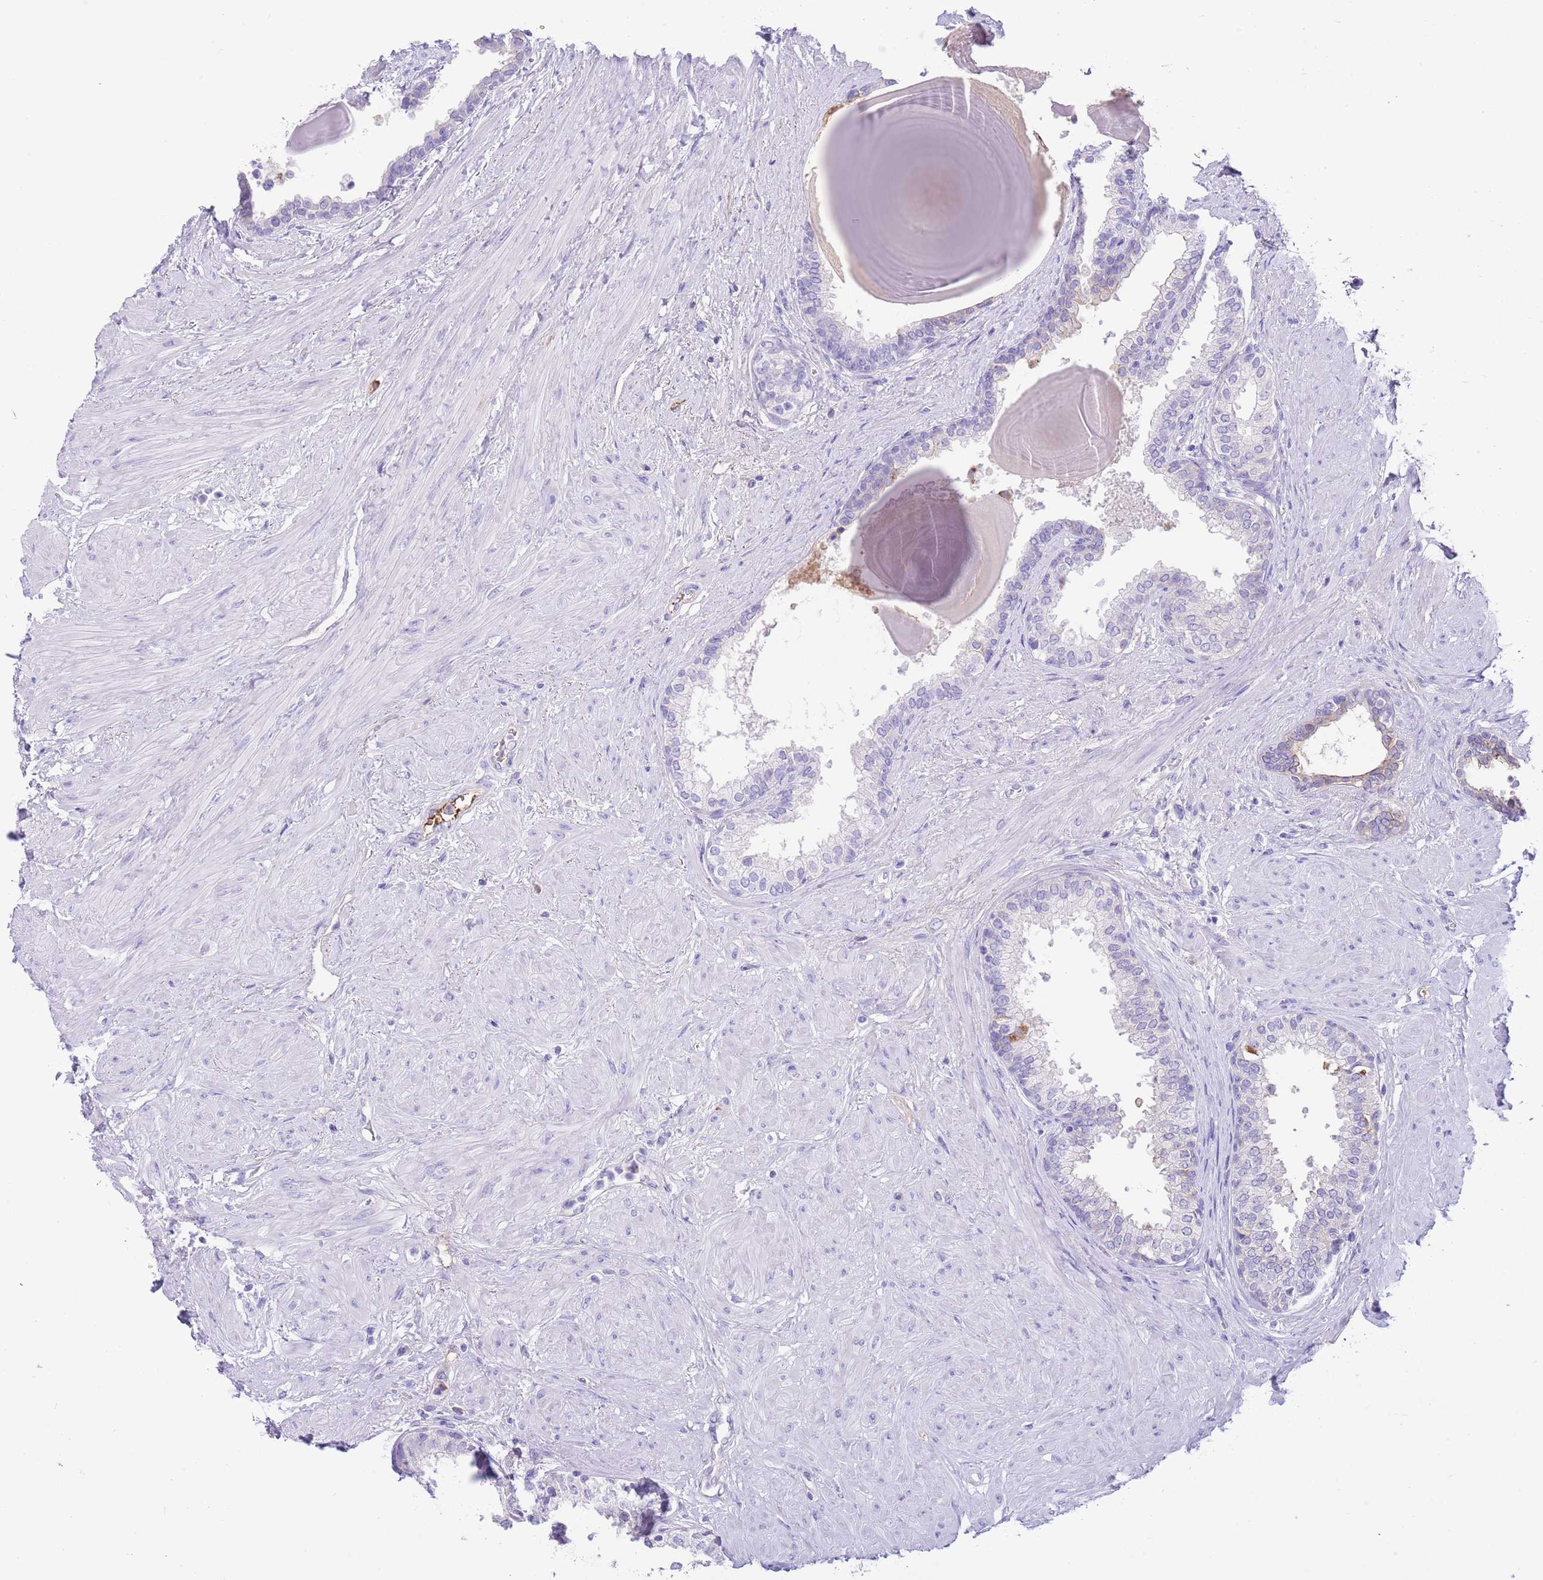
{"staining": {"intensity": "negative", "quantity": "none", "location": "none"}, "tissue": "prostate", "cell_type": "Glandular cells", "image_type": "normal", "snomed": [{"axis": "morphology", "description": "Normal tissue, NOS"}, {"axis": "topography", "description": "Prostate"}], "caption": "Immunohistochemistry (IHC) of normal prostate displays no staining in glandular cells.", "gene": "IGF1", "patient": {"sex": "male", "age": 48}}